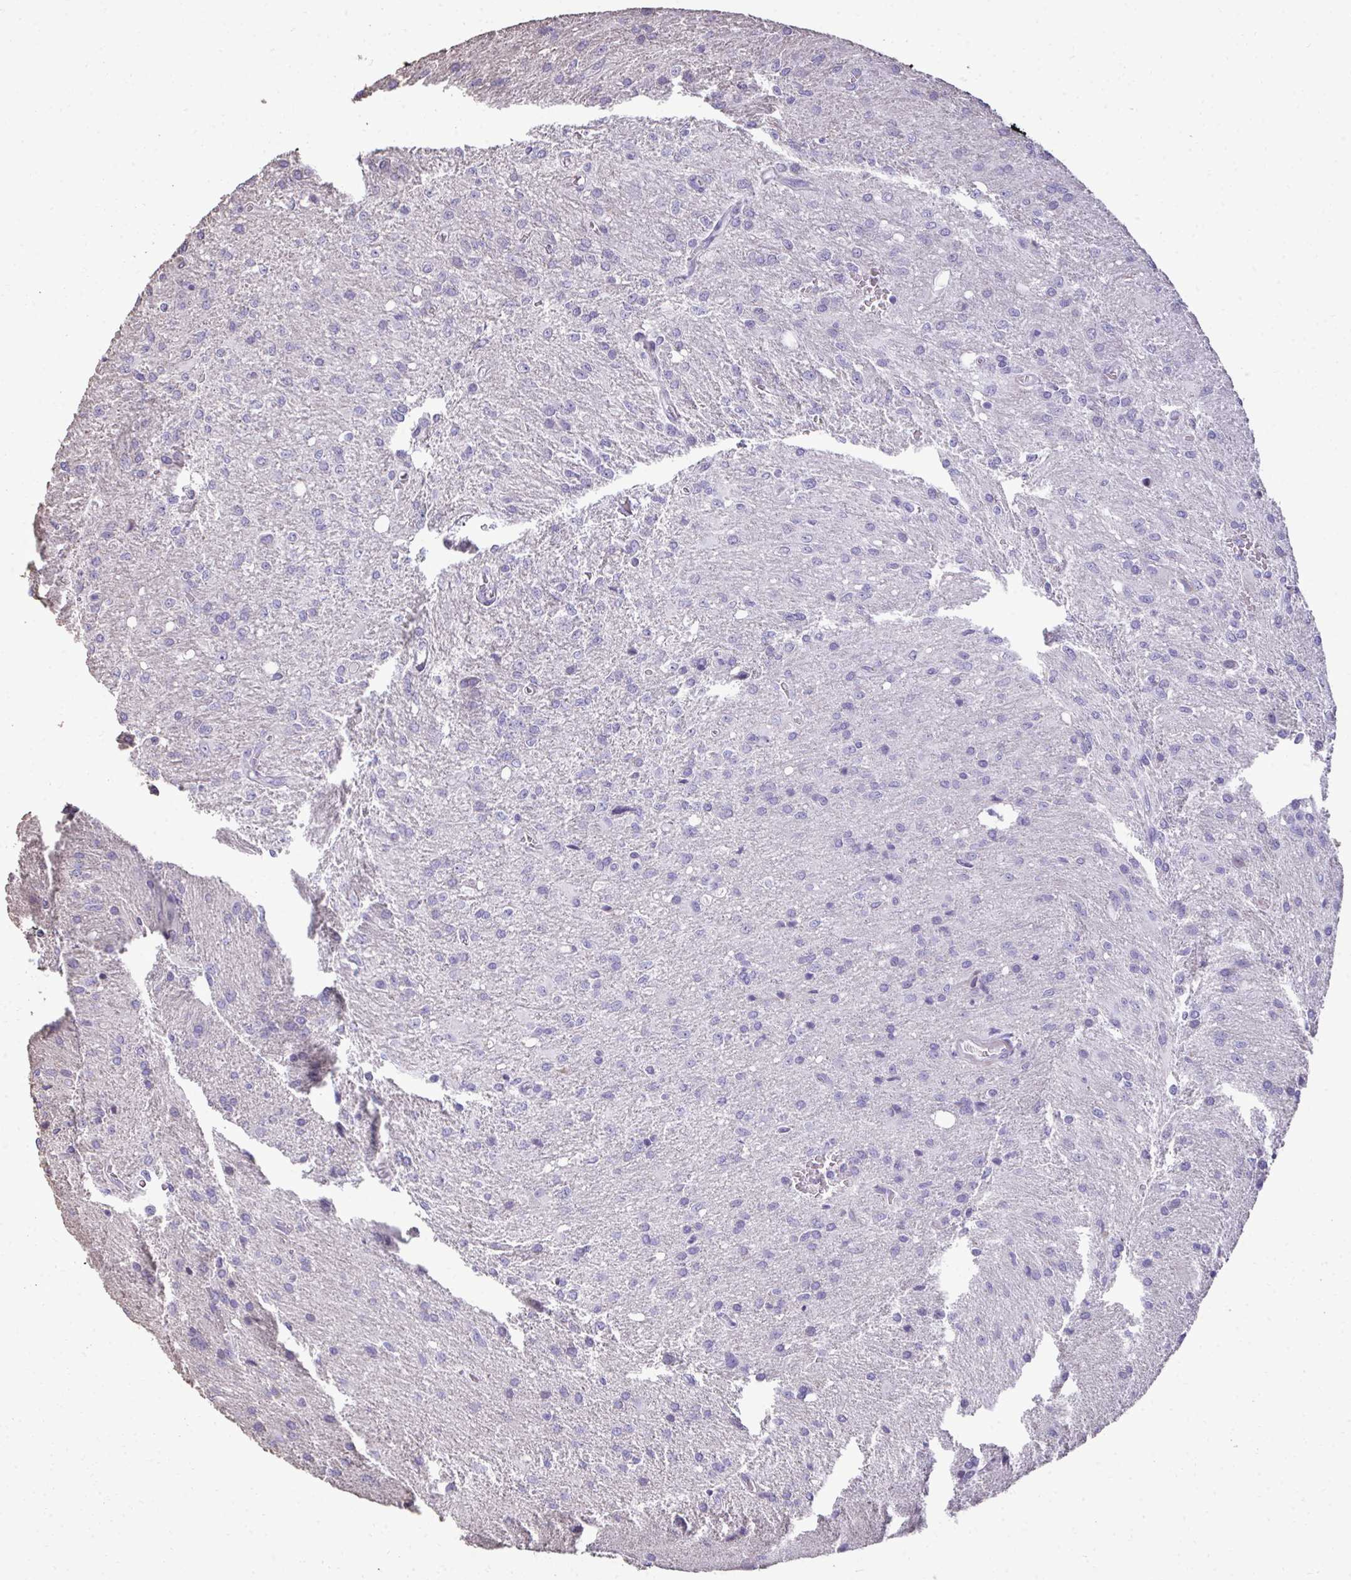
{"staining": {"intensity": "negative", "quantity": "none", "location": "none"}, "tissue": "glioma", "cell_type": "Tumor cells", "image_type": "cancer", "snomed": [{"axis": "morphology", "description": "Glioma, malignant, Low grade"}, {"axis": "topography", "description": "Brain"}], "caption": "Glioma was stained to show a protein in brown. There is no significant staining in tumor cells.", "gene": "FIBCD1", "patient": {"sex": "male", "age": 66}}